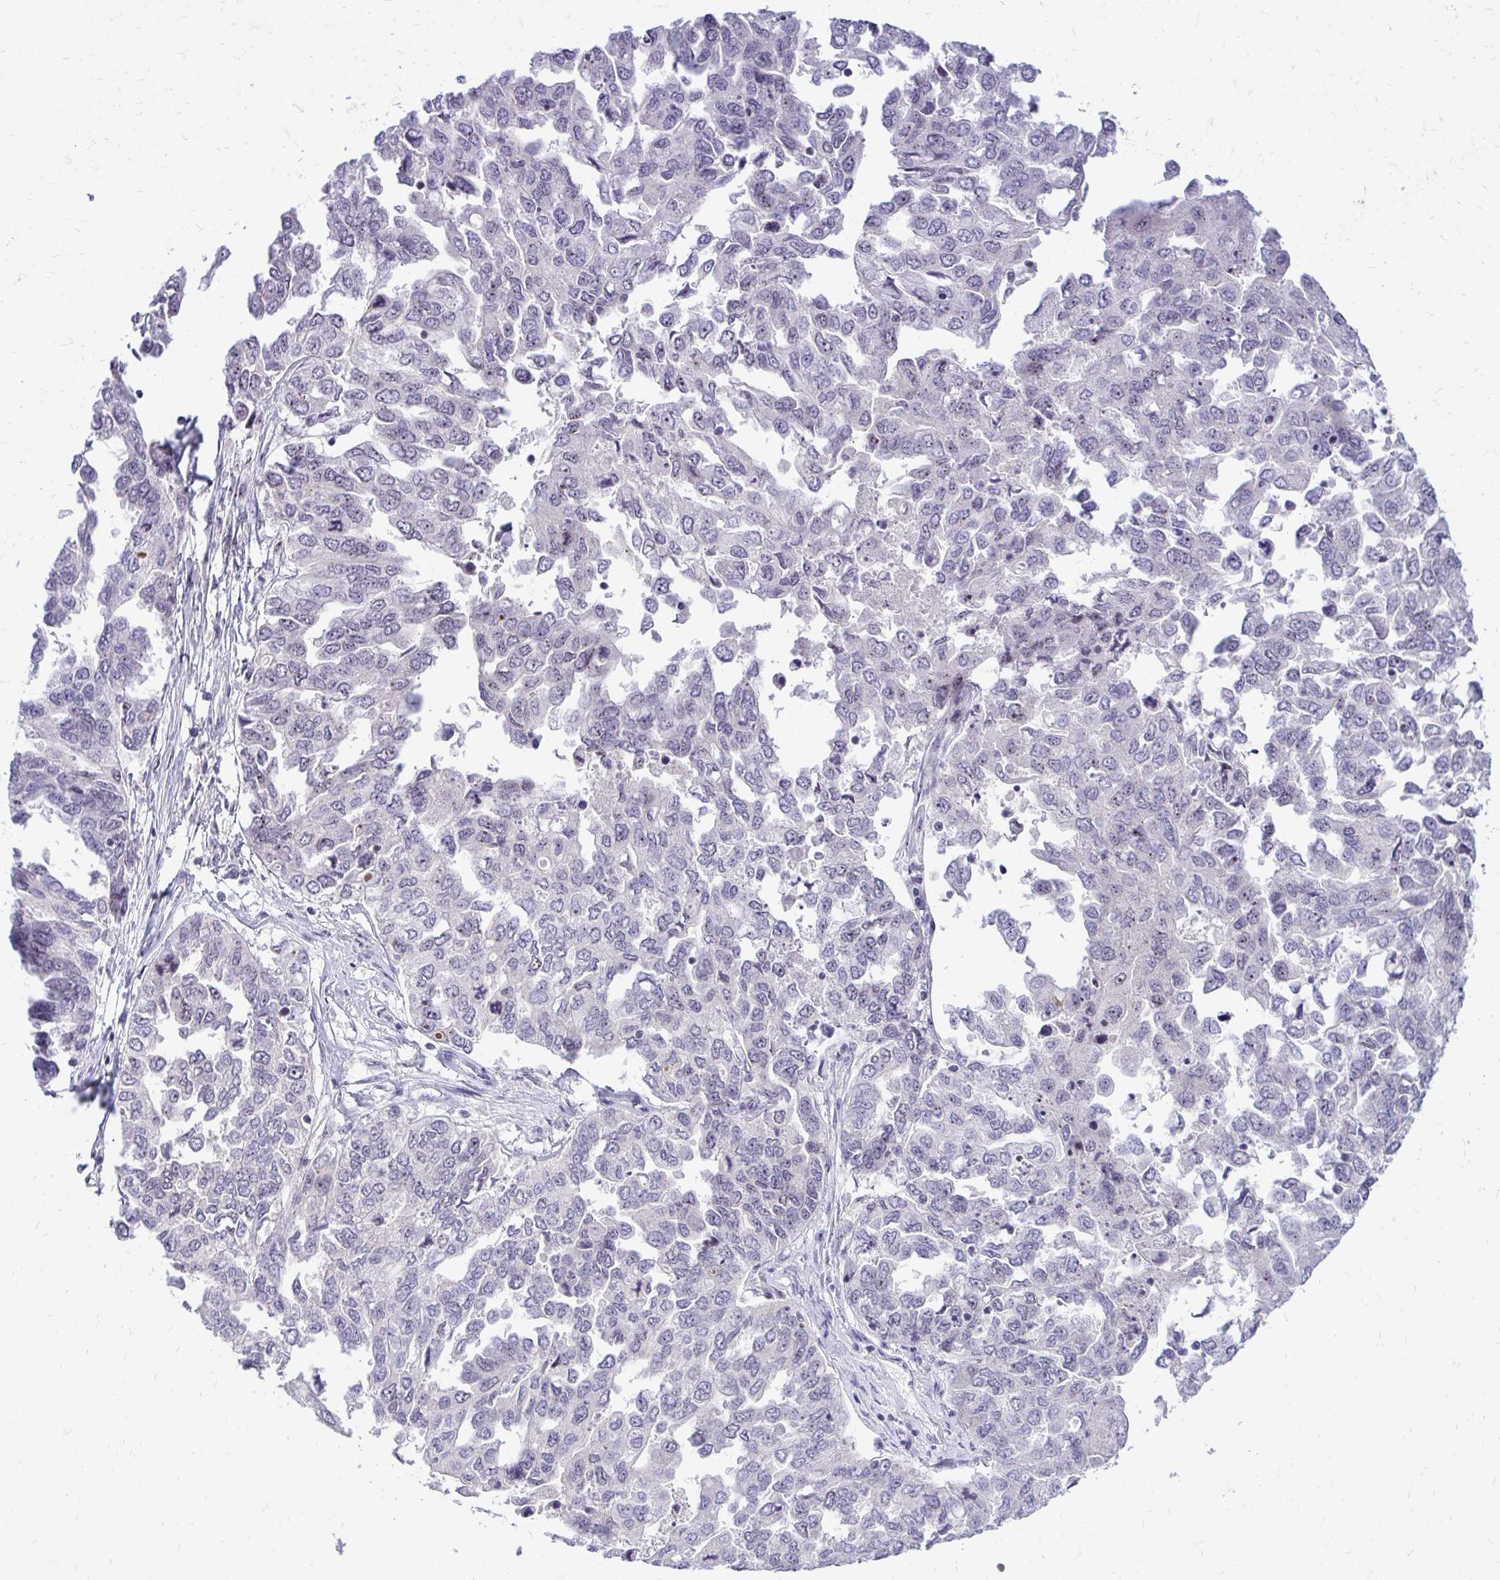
{"staining": {"intensity": "negative", "quantity": "none", "location": "none"}, "tissue": "ovarian cancer", "cell_type": "Tumor cells", "image_type": "cancer", "snomed": [{"axis": "morphology", "description": "Cystadenocarcinoma, serous, NOS"}, {"axis": "topography", "description": "Ovary"}], "caption": "Protein analysis of ovarian serous cystadenocarcinoma shows no significant positivity in tumor cells.", "gene": "NIFK", "patient": {"sex": "female", "age": 53}}